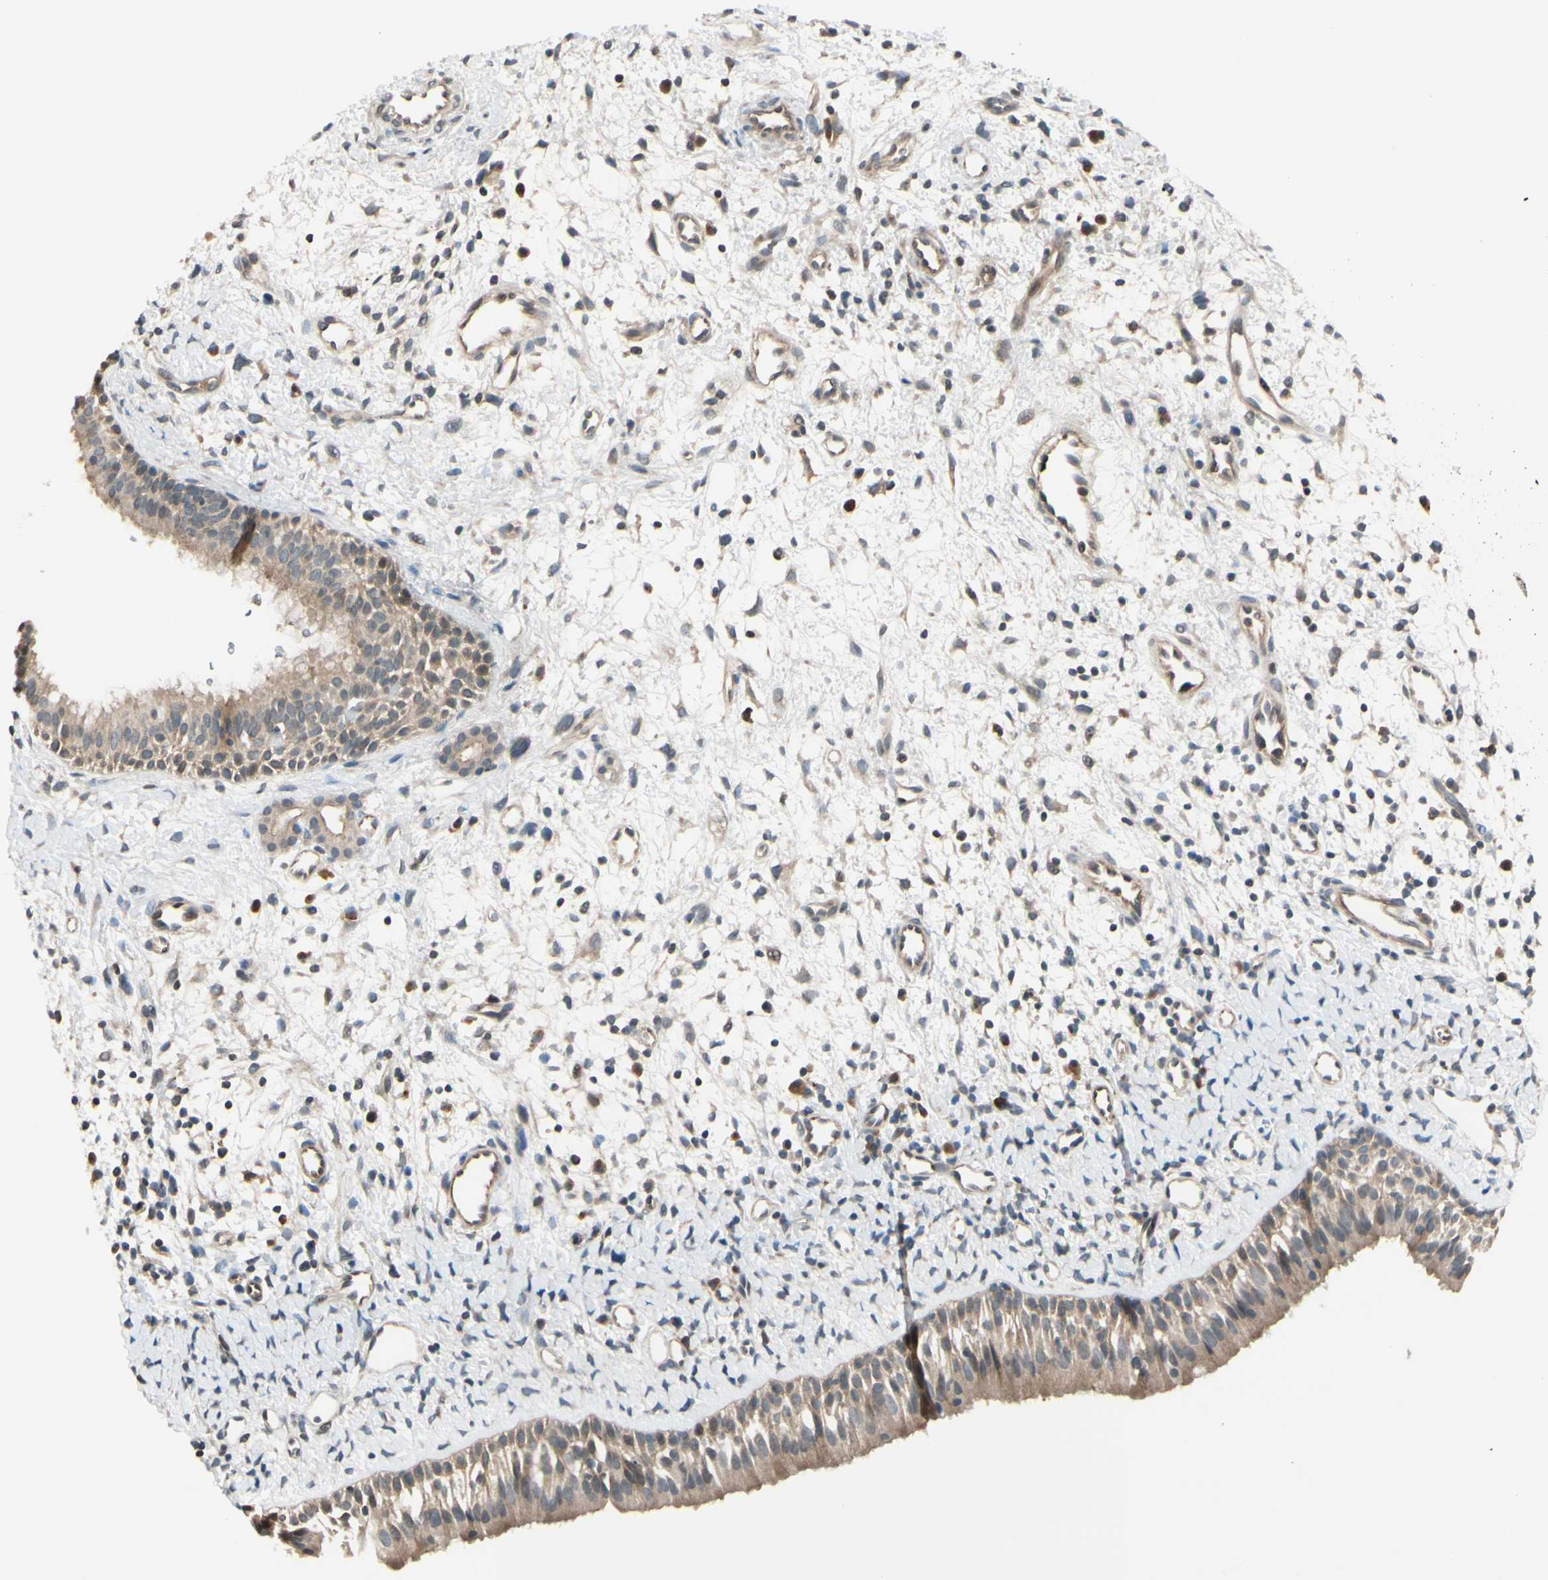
{"staining": {"intensity": "moderate", "quantity": ">75%", "location": "cytoplasmic/membranous"}, "tissue": "nasopharynx", "cell_type": "Respiratory epithelial cells", "image_type": "normal", "snomed": [{"axis": "morphology", "description": "Normal tissue, NOS"}, {"axis": "topography", "description": "Nasopharynx"}], "caption": "An image of nasopharynx stained for a protein displays moderate cytoplasmic/membranous brown staining in respiratory epithelial cells. (IHC, brightfield microscopy, high magnification).", "gene": "FGF10", "patient": {"sex": "male", "age": 22}}